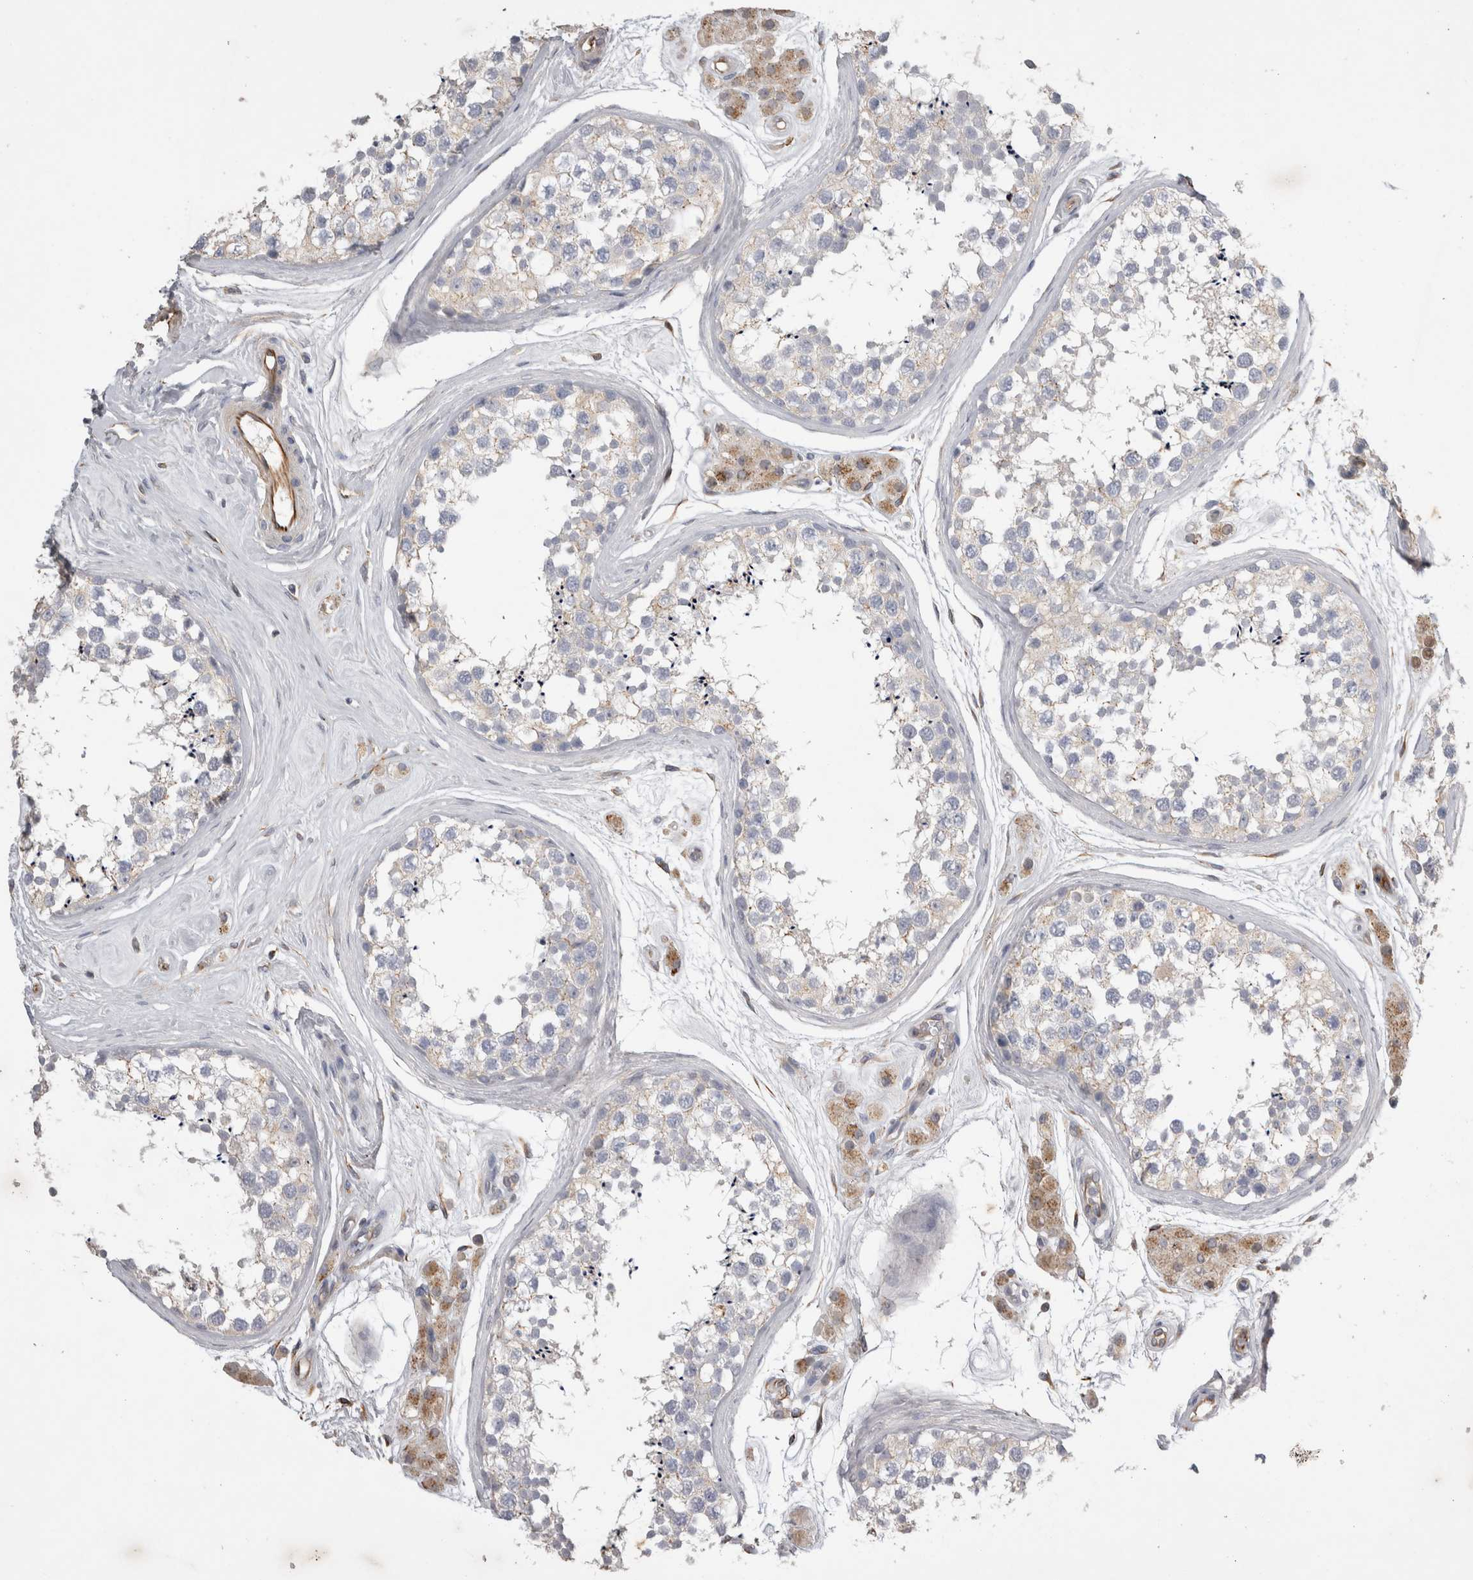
{"staining": {"intensity": "weak", "quantity": "<25%", "location": "cytoplasmic/membranous"}, "tissue": "testis", "cell_type": "Cells in seminiferous ducts", "image_type": "normal", "snomed": [{"axis": "morphology", "description": "Normal tissue, NOS"}, {"axis": "topography", "description": "Testis"}], "caption": "This is an IHC micrograph of unremarkable human testis. There is no expression in cells in seminiferous ducts.", "gene": "STRADB", "patient": {"sex": "male", "age": 56}}